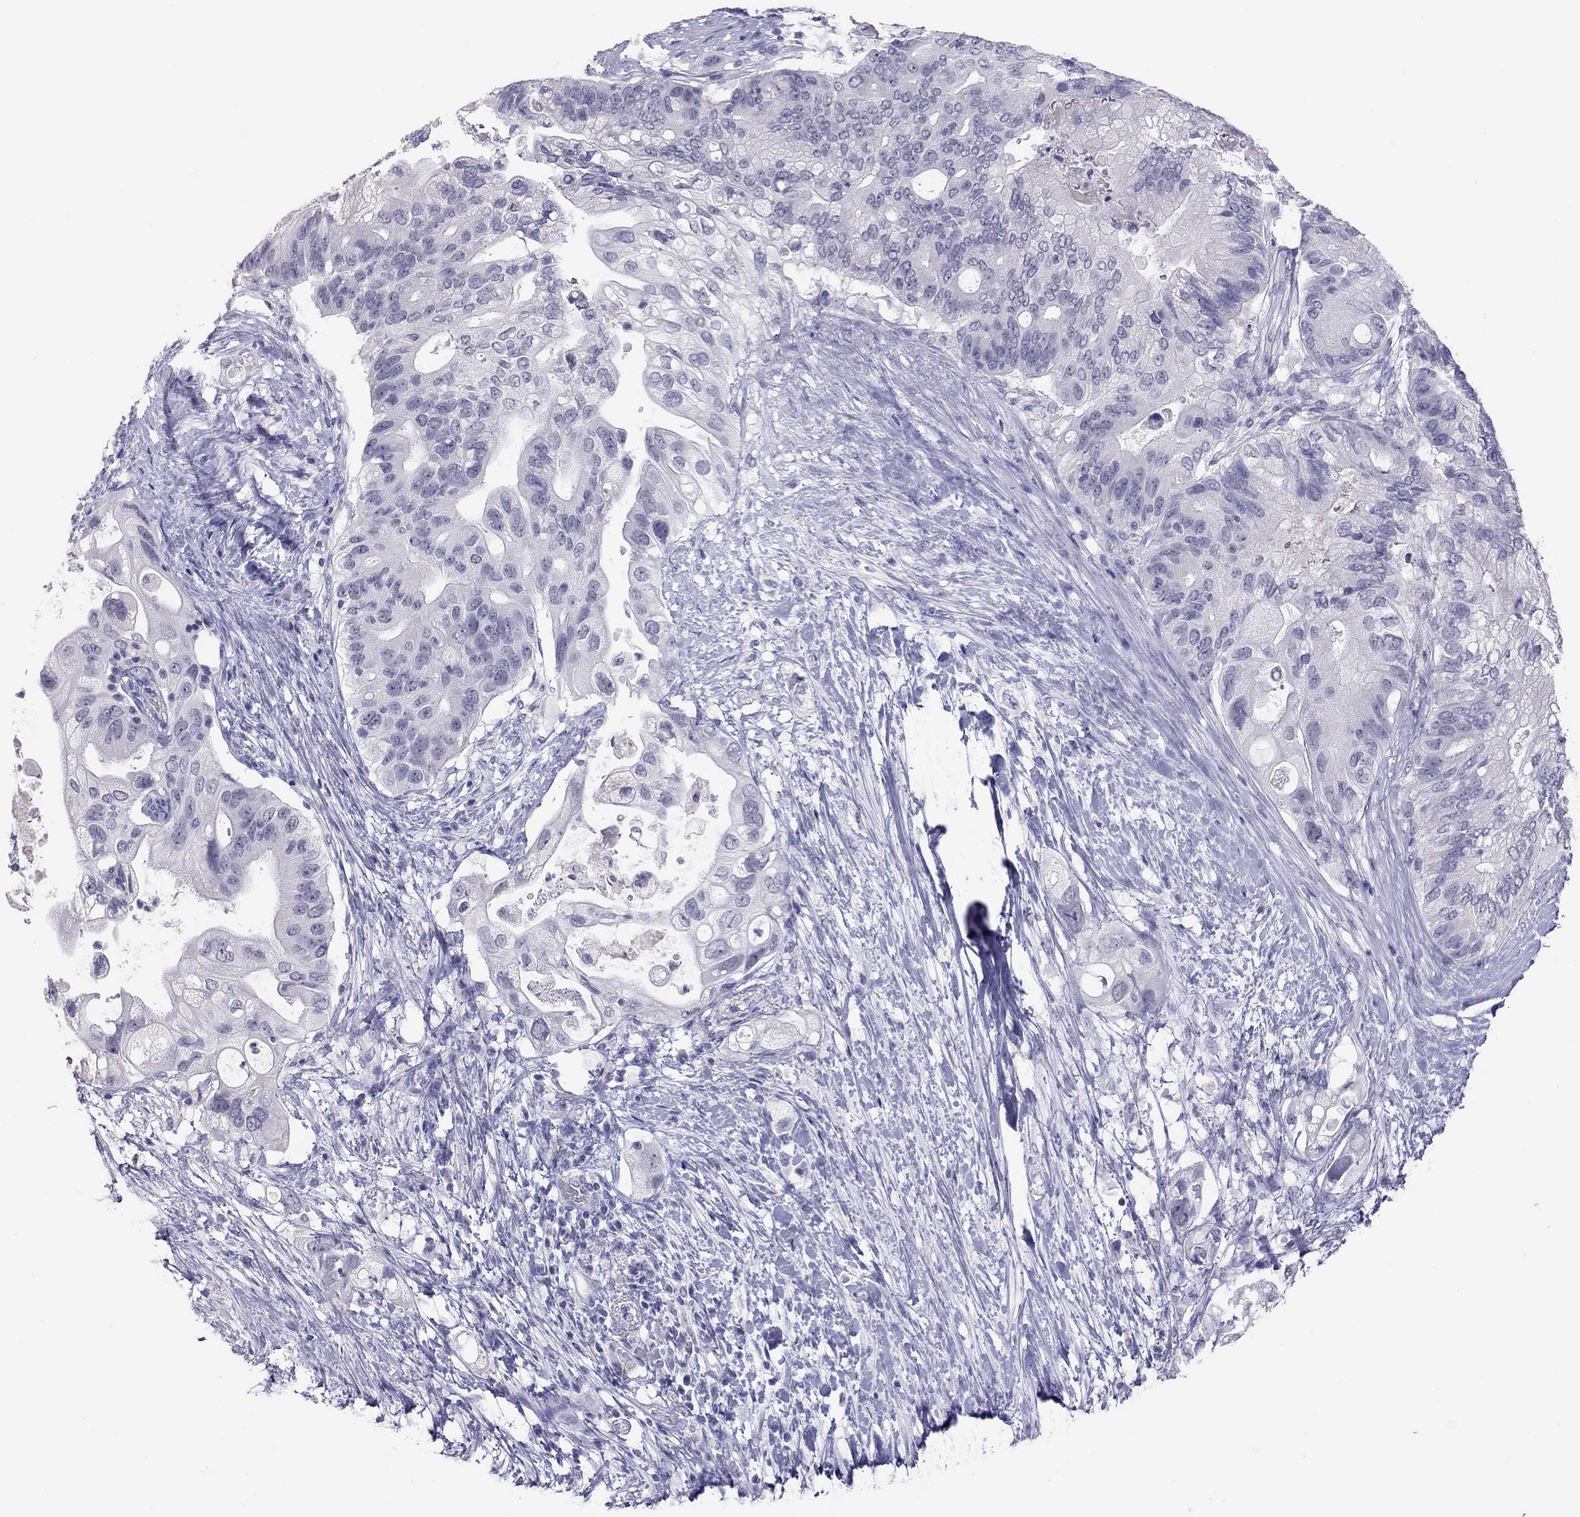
{"staining": {"intensity": "negative", "quantity": "none", "location": "none"}, "tissue": "pancreatic cancer", "cell_type": "Tumor cells", "image_type": "cancer", "snomed": [{"axis": "morphology", "description": "Adenocarcinoma, NOS"}, {"axis": "topography", "description": "Pancreas"}], "caption": "Image shows no significant protein staining in tumor cells of pancreatic cancer (adenocarcinoma).", "gene": "PSMB11", "patient": {"sex": "female", "age": 72}}